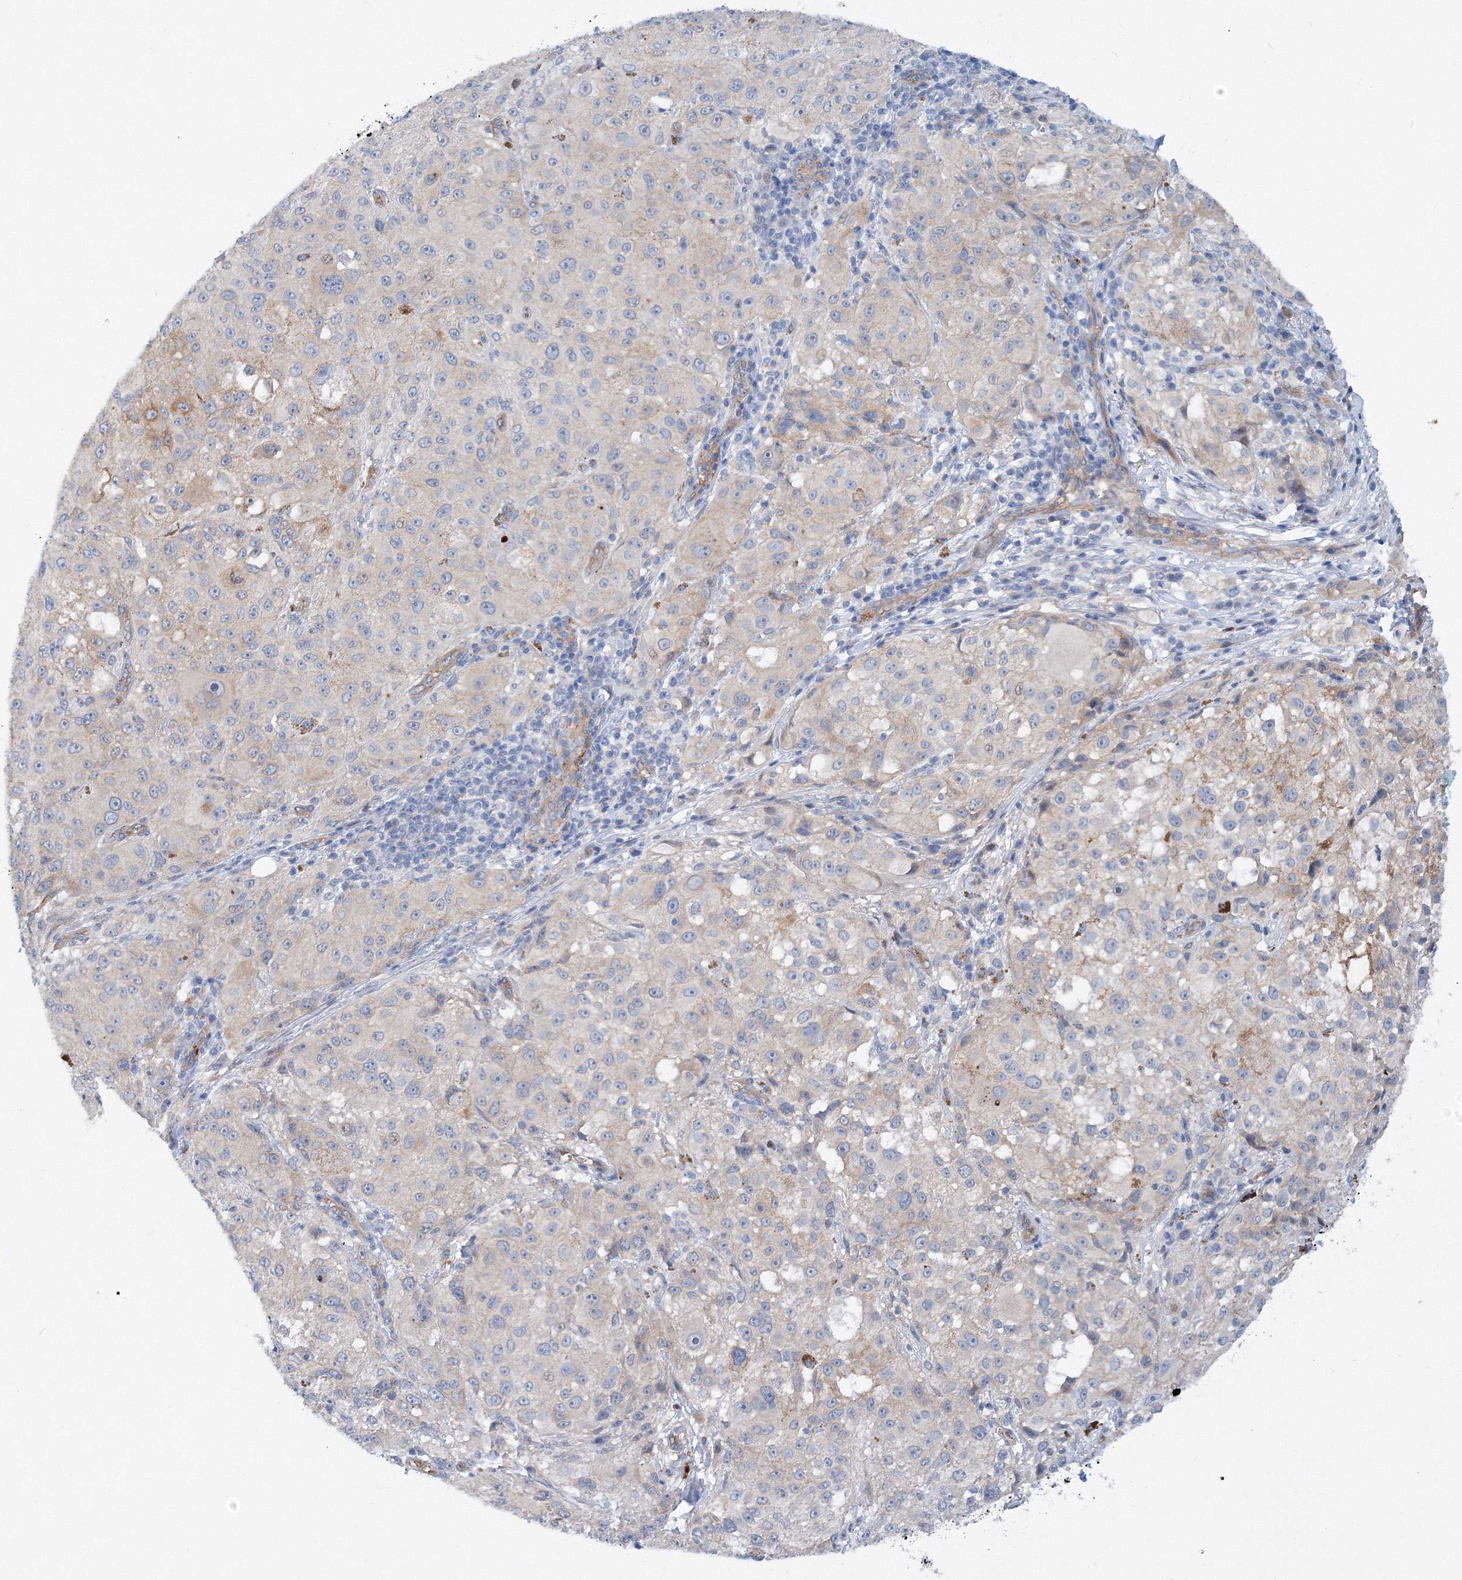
{"staining": {"intensity": "negative", "quantity": "none", "location": "none"}, "tissue": "melanoma", "cell_type": "Tumor cells", "image_type": "cancer", "snomed": [{"axis": "morphology", "description": "Necrosis, NOS"}, {"axis": "morphology", "description": "Malignant melanoma, NOS"}, {"axis": "topography", "description": "Skin"}], "caption": "This is an immunohistochemistry image of melanoma. There is no positivity in tumor cells.", "gene": "TANC1", "patient": {"sex": "female", "age": 87}}